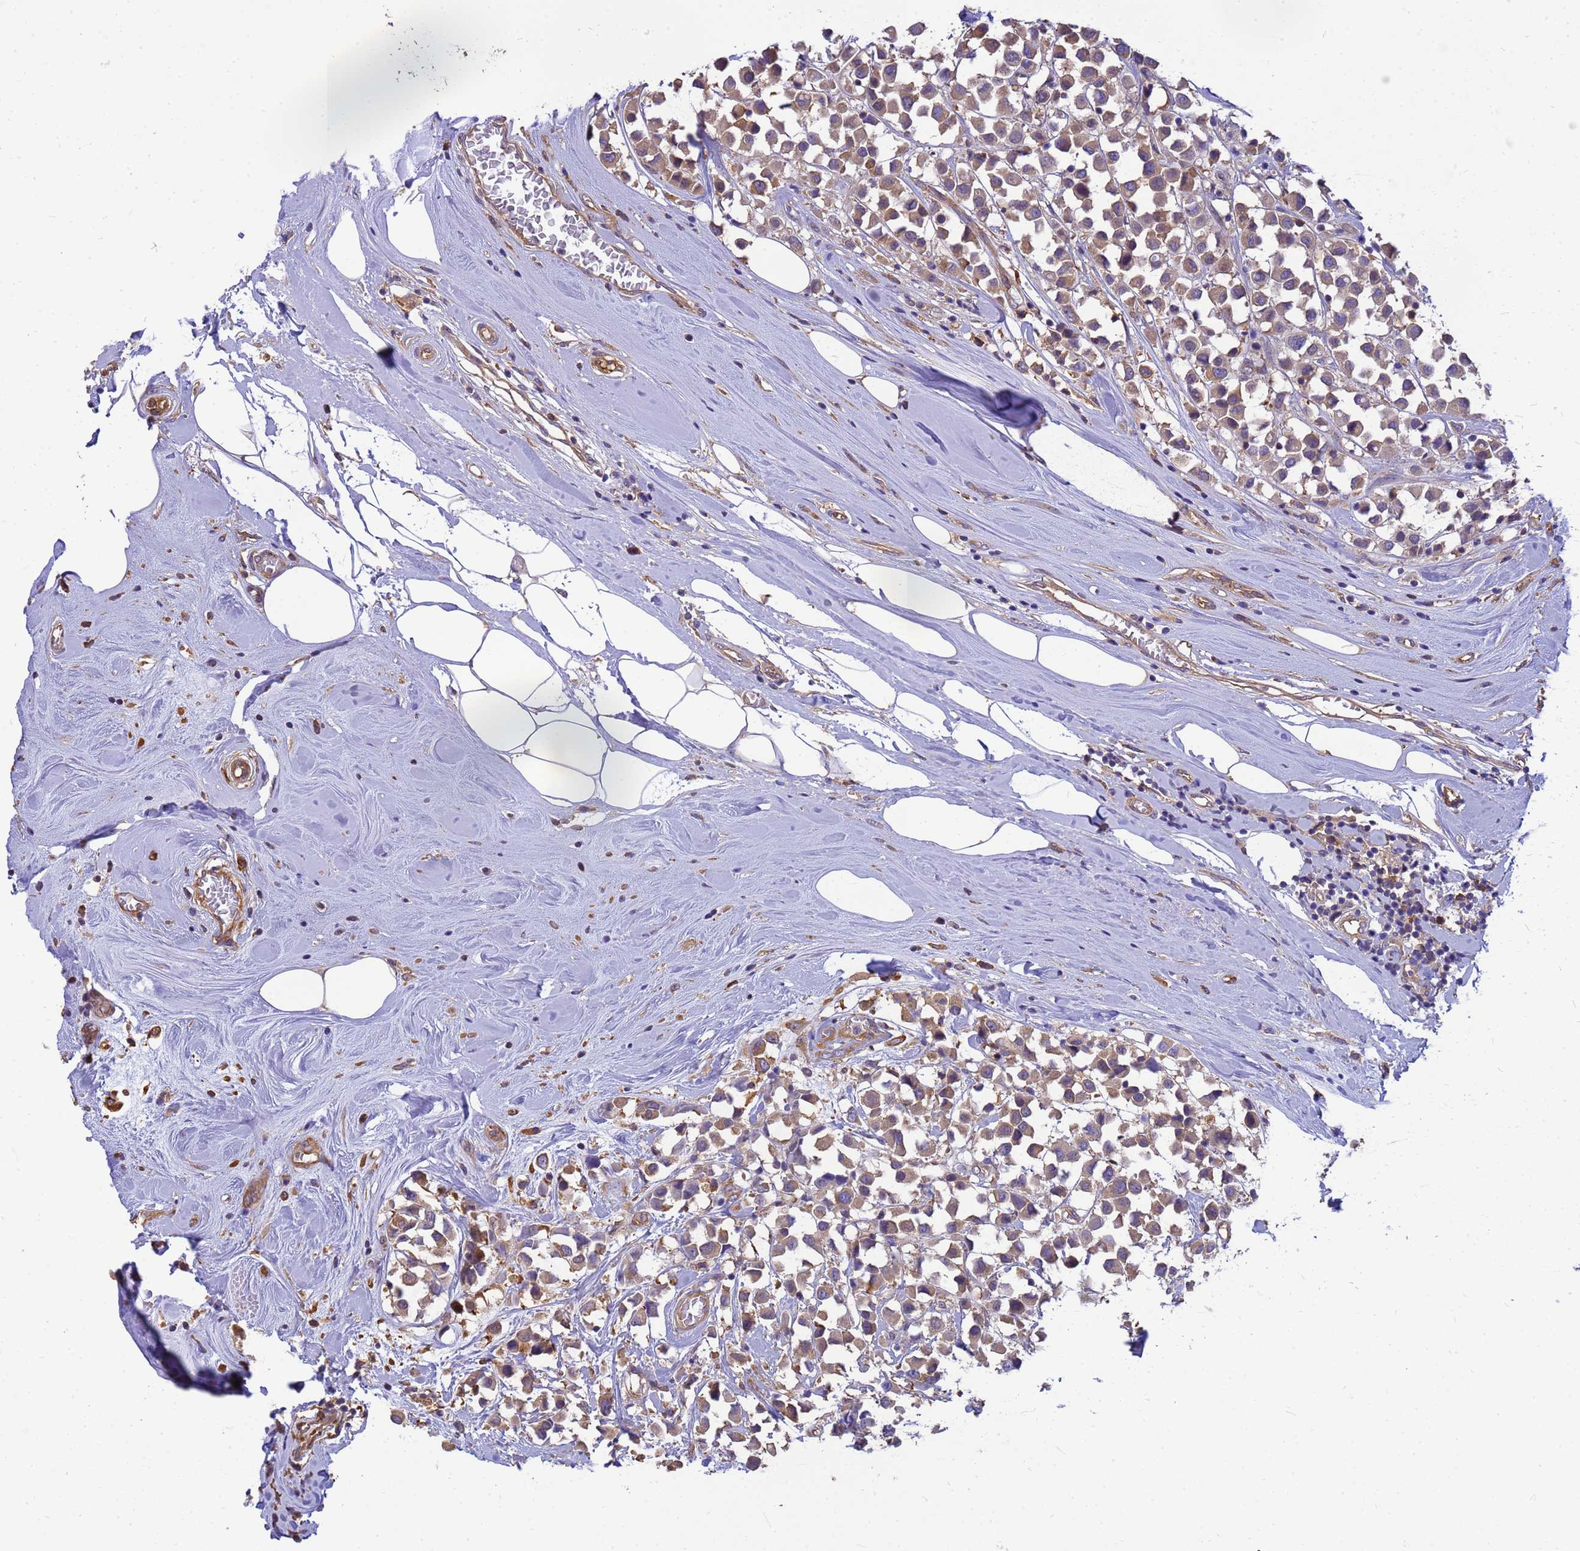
{"staining": {"intensity": "weak", "quantity": ">75%", "location": "cytoplasmic/membranous"}, "tissue": "breast cancer", "cell_type": "Tumor cells", "image_type": "cancer", "snomed": [{"axis": "morphology", "description": "Duct carcinoma"}, {"axis": "topography", "description": "Breast"}], "caption": "This is a photomicrograph of IHC staining of invasive ductal carcinoma (breast), which shows weak staining in the cytoplasmic/membranous of tumor cells.", "gene": "TUBB1", "patient": {"sex": "female", "age": 61}}